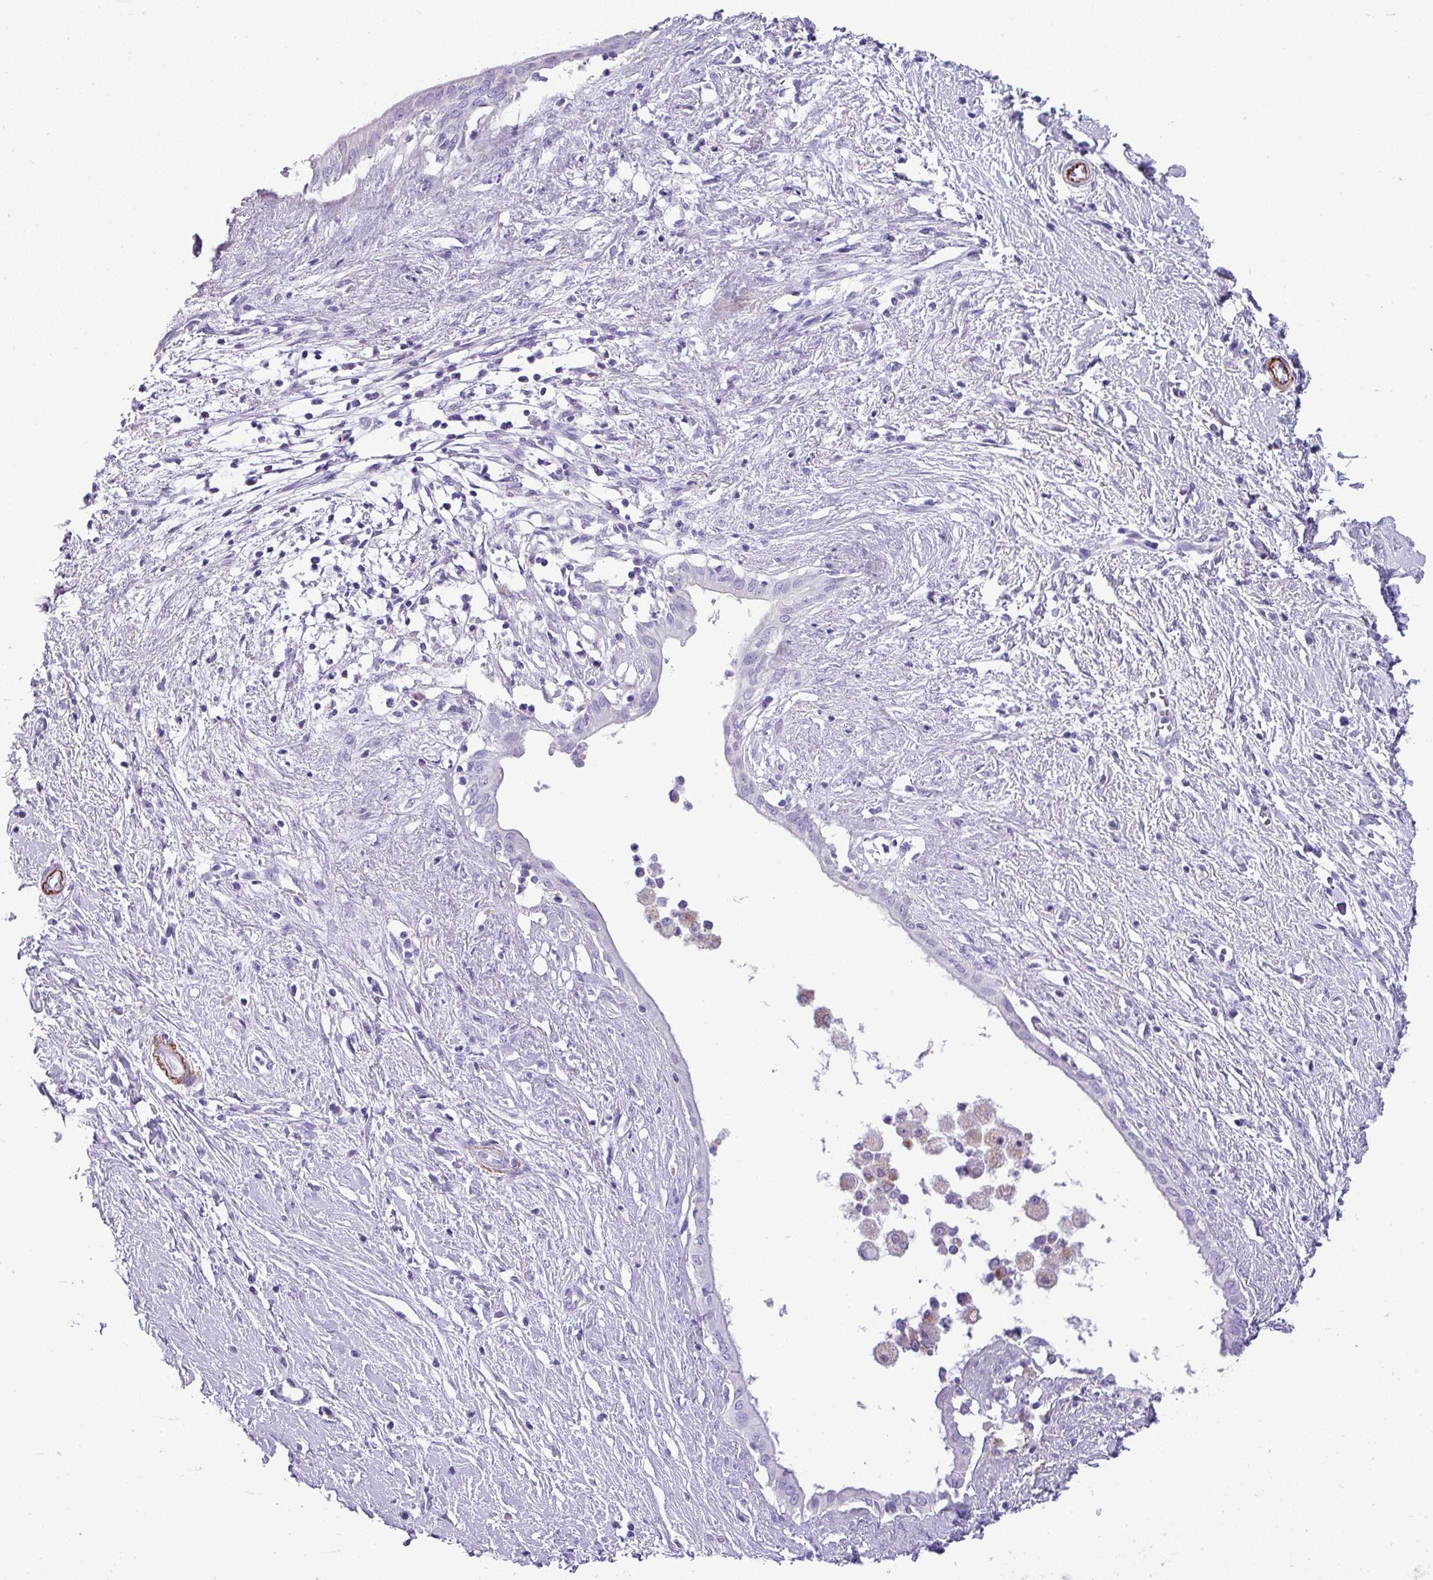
{"staining": {"intensity": "negative", "quantity": "none", "location": "none"}, "tissue": "pancreatic cancer", "cell_type": "Tumor cells", "image_type": "cancer", "snomed": [{"axis": "morphology", "description": "Adenocarcinoma, NOS"}, {"axis": "topography", "description": "Pancreas"}], "caption": "There is no significant expression in tumor cells of pancreatic adenocarcinoma.", "gene": "ZNF568", "patient": {"sex": "male", "age": 50}}